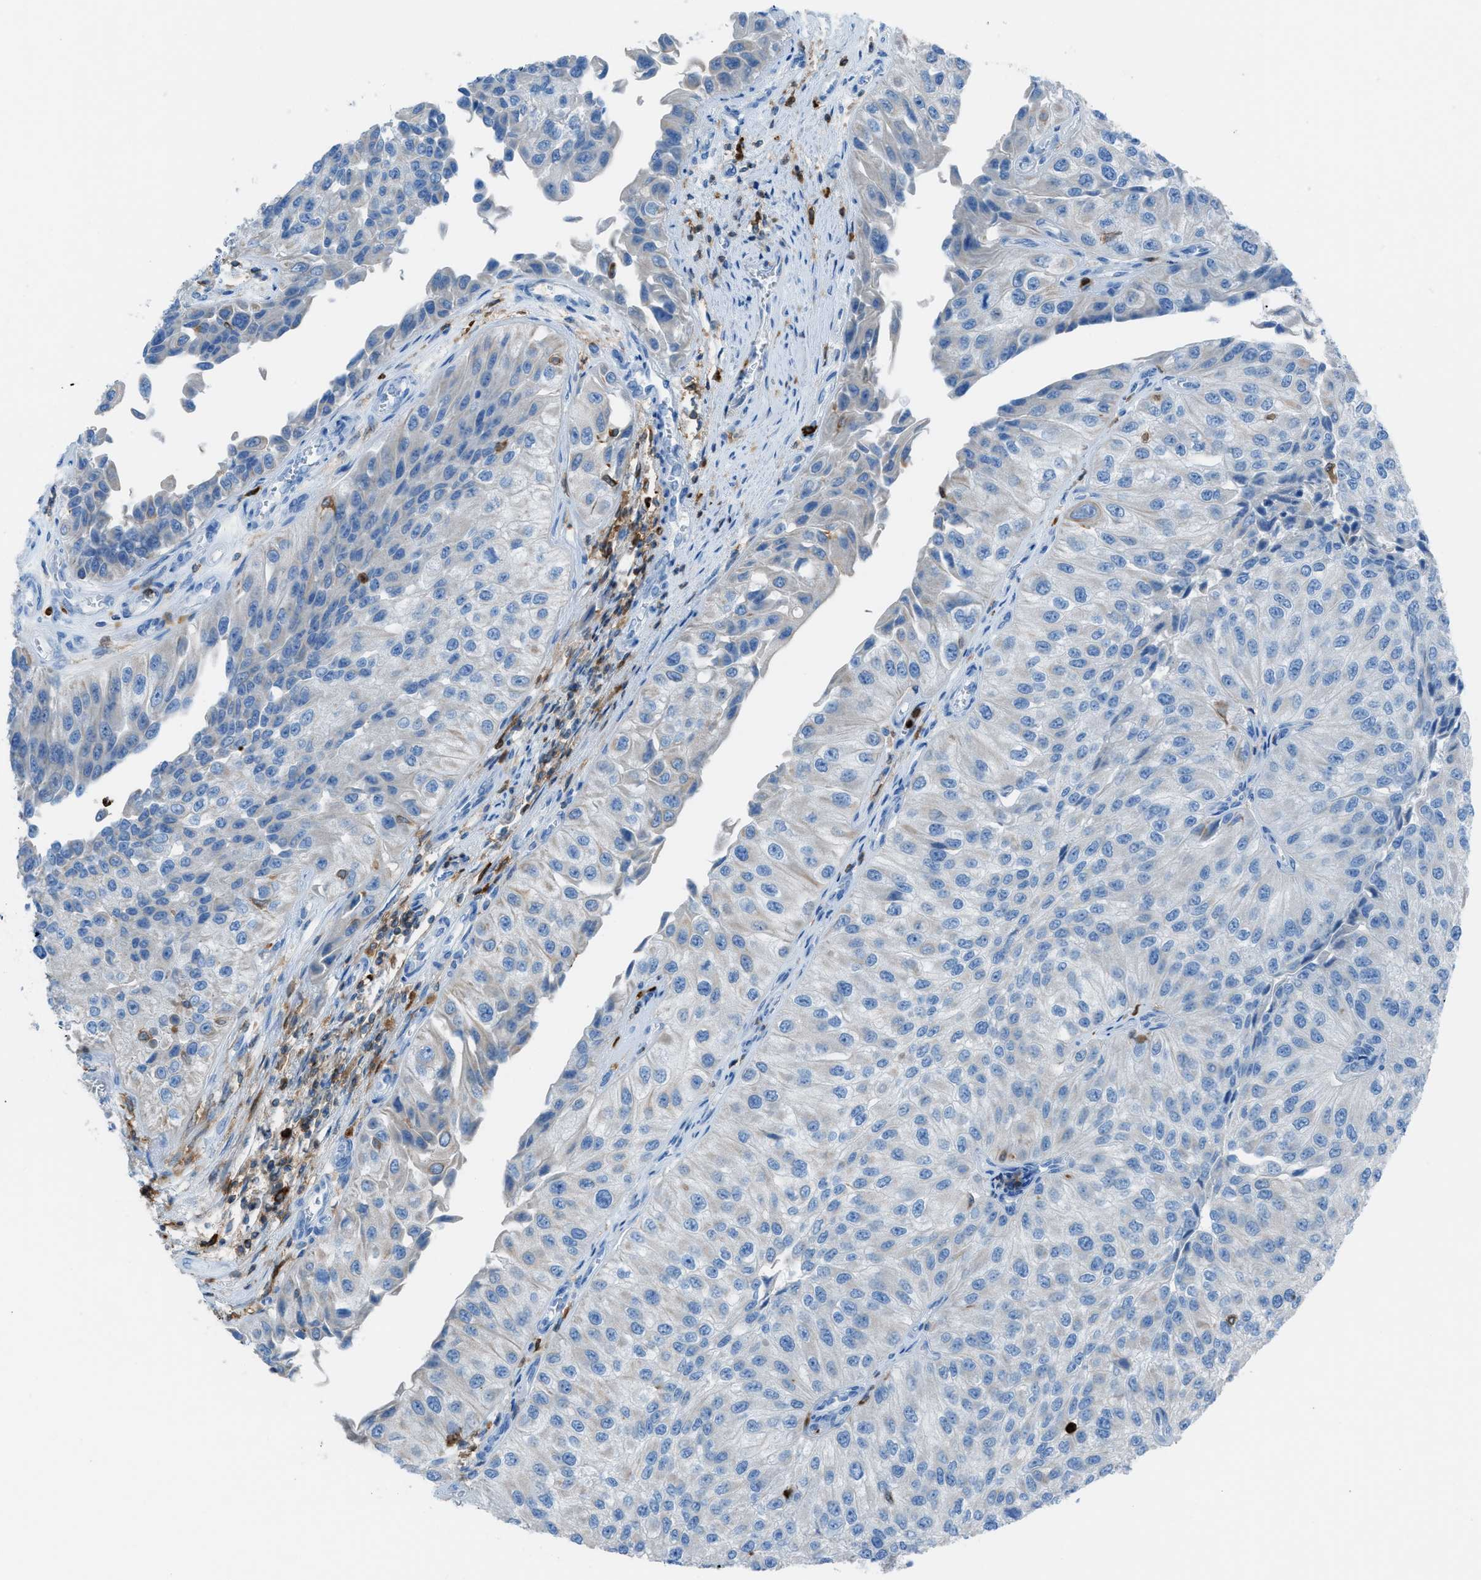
{"staining": {"intensity": "negative", "quantity": "none", "location": "none"}, "tissue": "urothelial cancer", "cell_type": "Tumor cells", "image_type": "cancer", "snomed": [{"axis": "morphology", "description": "Urothelial carcinoma, High grade"}, {"axis": "topography", "description": "Kidney"}, {"axis": "topography", "description": "Urinary bladder"}], "caption": "The immunohistochemistry (IHC) image has no significant expression in tumor cells of urothelial cancer tissue.", "gene": "ITGB2", "patient": {"sex": "male", "age": 77}}